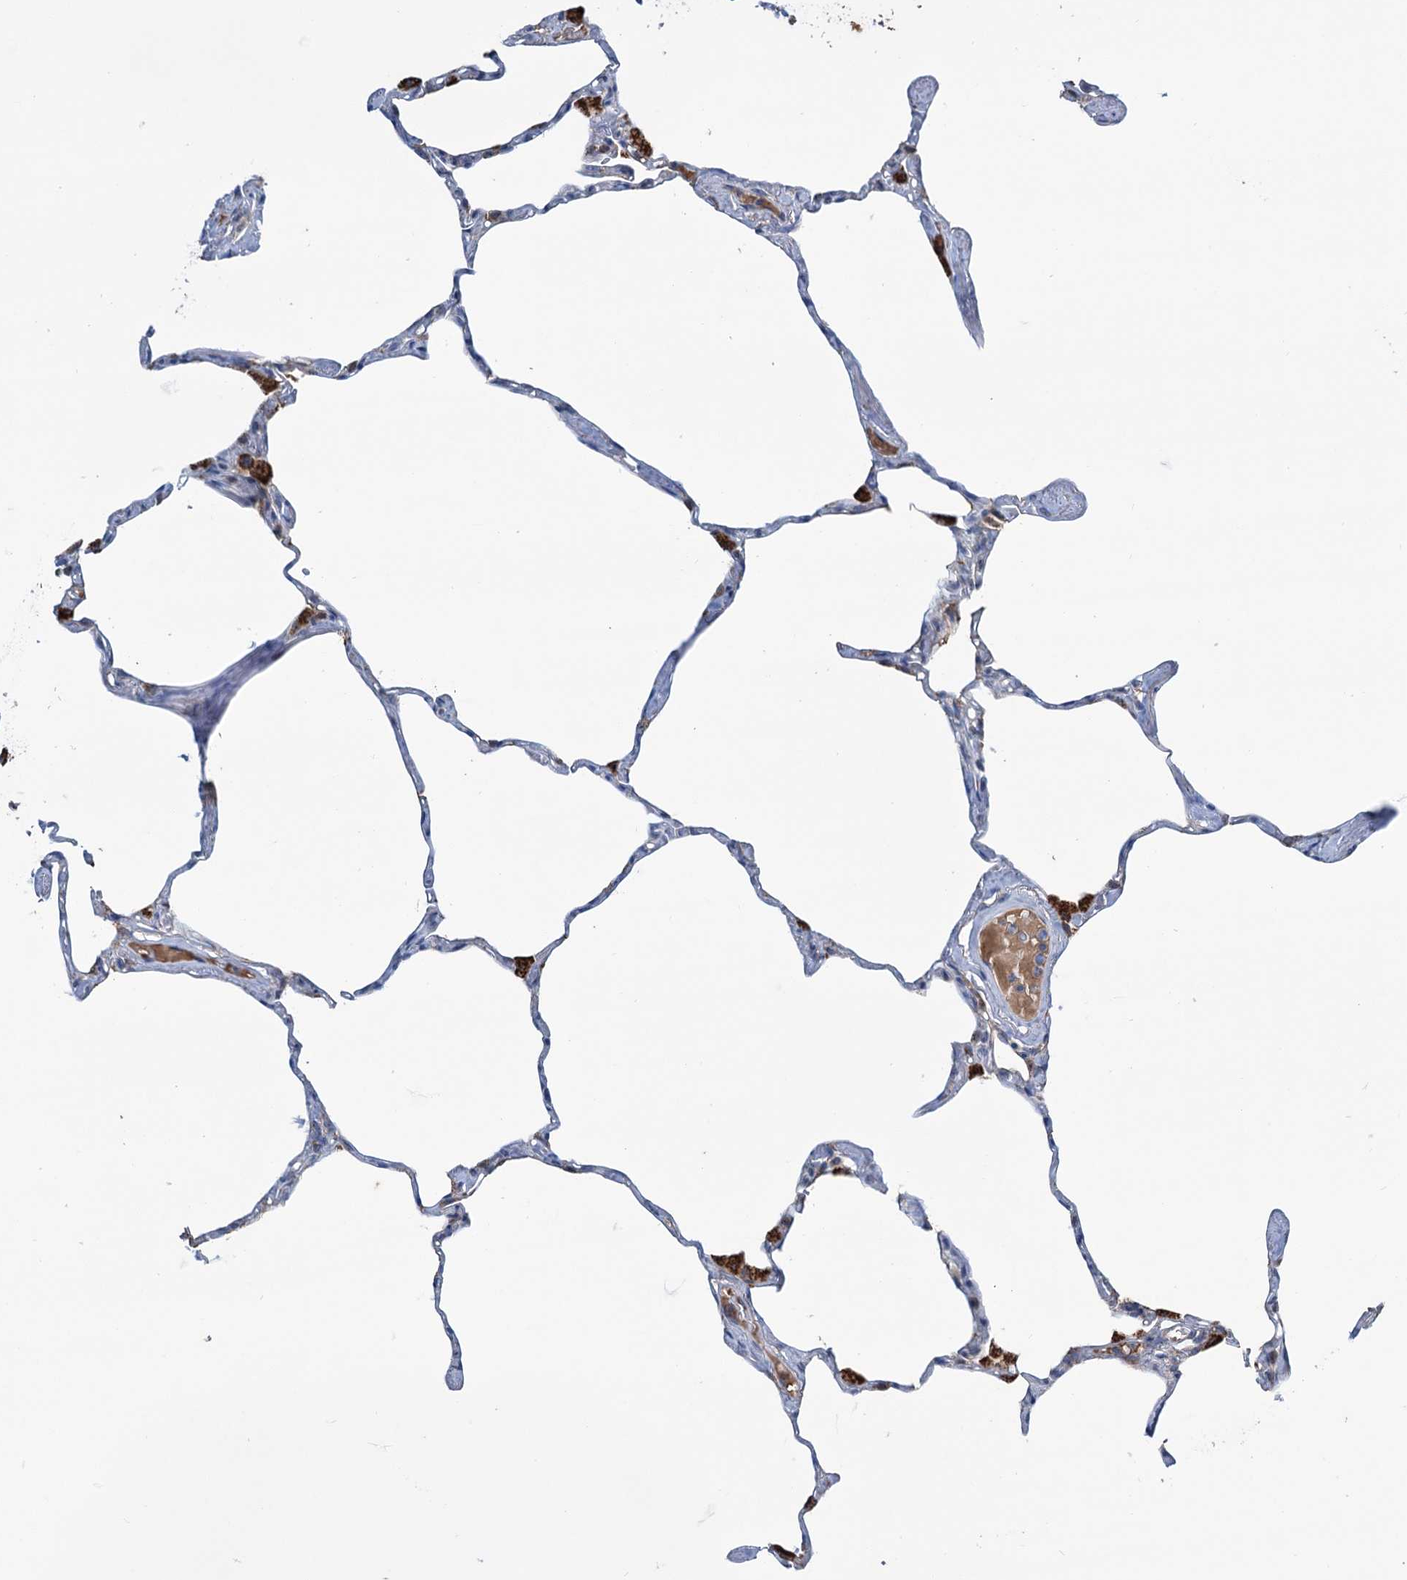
{"staining": {"intensity": "negative", "quantity": "none", "location": "none"}, "tissue": "lung", "cell_type": "Alveolar cells", "image_type": "normal", "snomed": [{"axis": "morphology", "description": "Normal tissue, NOS"}, {"axis": "topography", "description": "Lung"}], "caption": "This image is of unremarkable lung stained with immunohistochemistry (IHC) to label a protein in brown with the nuclei are counter-stained blue. There is no expression in alveolar cells. (DAB (3,3'-diaminobenzidine) immunohistochemistry visualized using brightfield microscopy, high magnification).", "gene": "LPIN1", "patient": {"sex": "male", "age": 65}}